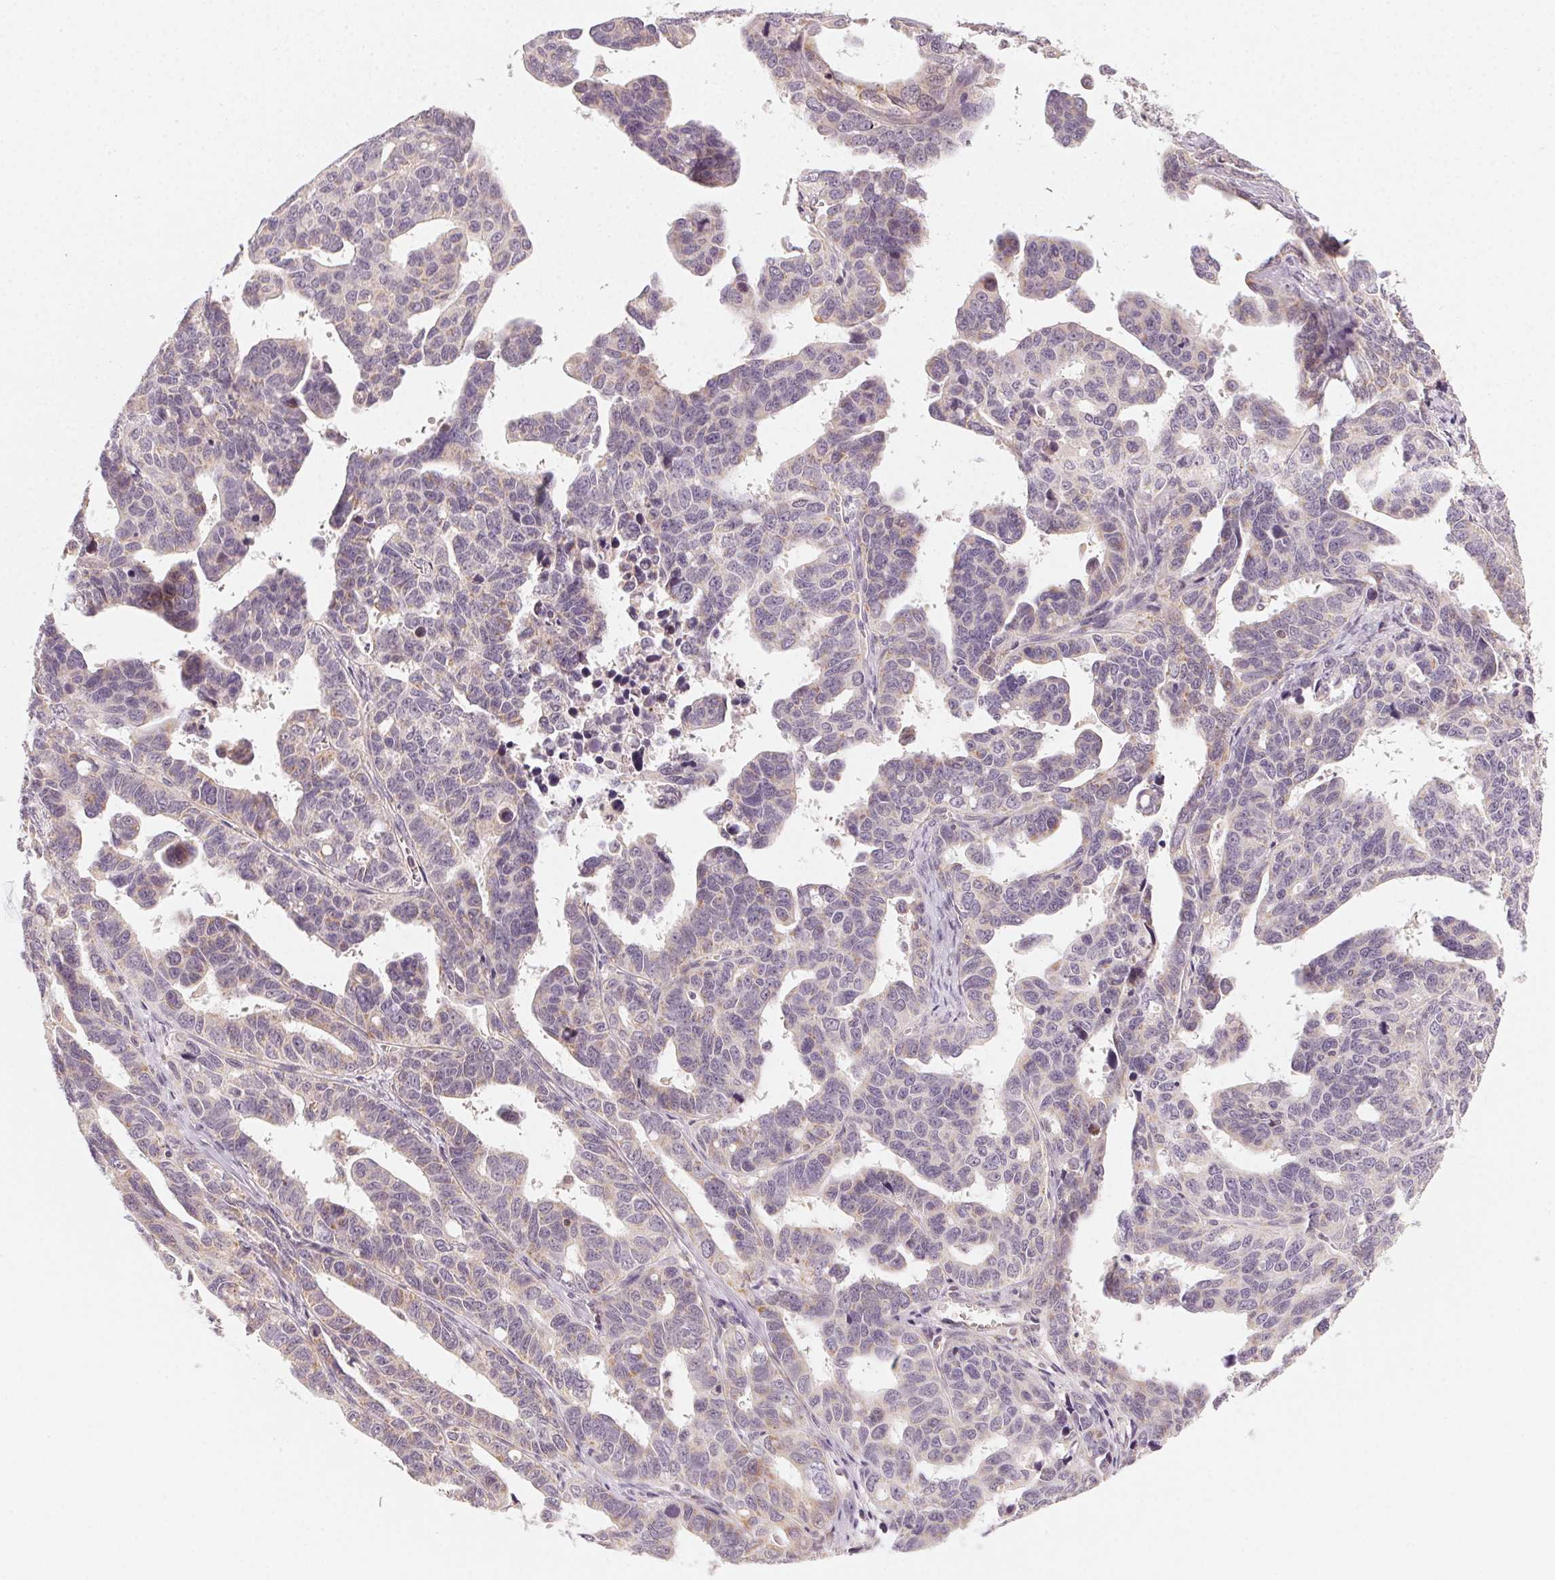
{"staining": {"intensity": "negative", "quantity": "none", "location": "none"}, "tissue": "ovarian cancer", "cell_type": "Tumor cells", "image_type": "cancer", "snomed": [{"axis": "morphology", "description": "Cystadenocarcinoma, serous, NOS"}, {"axis": "topography", "description": "Ovary"}], "caption": "This is an immunohistochemistry image of ovarian cancer. There is no positivity in tumor cells.", "gene": "NCOA4", "patient": {"sex": "female", "age": 69}}